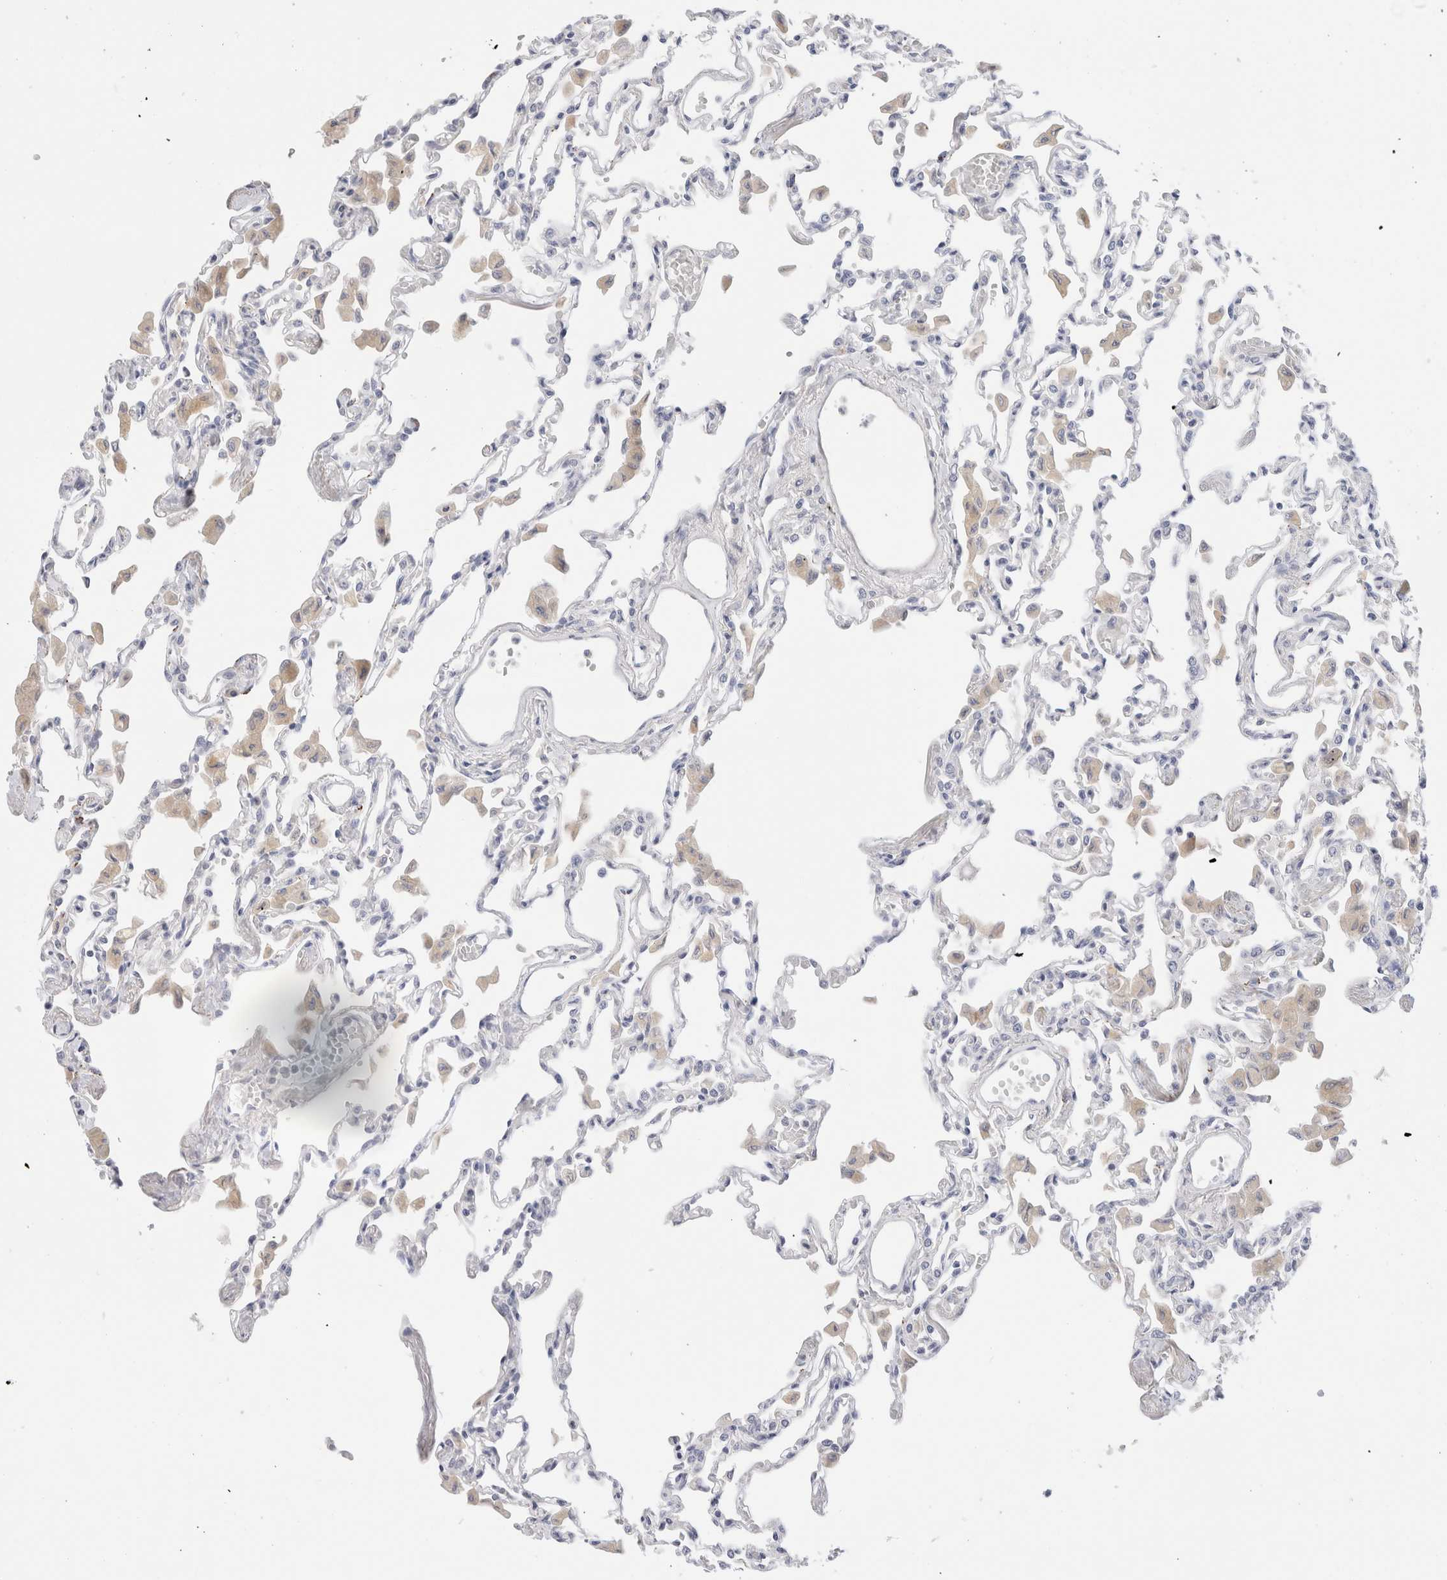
{"staining": {"intensity": "negative", "quantity": "none", "location": "none"}, "tissue": "lung", "cell_type": "Alveolar cells", "image_type": "normal", "snomed": [{"axis": "morphology", "description": "Normal tissue, NOS"}, {"axis": "topography", "description": "Bronchus"}, {"axis": "topography", "description": "Lung"}], "caption": "Human lung stained for a protein using IHC reveals no staining in alveolar cells.", "gene": "ADAM30", "patient": {"sex": "female", "age": 49}}